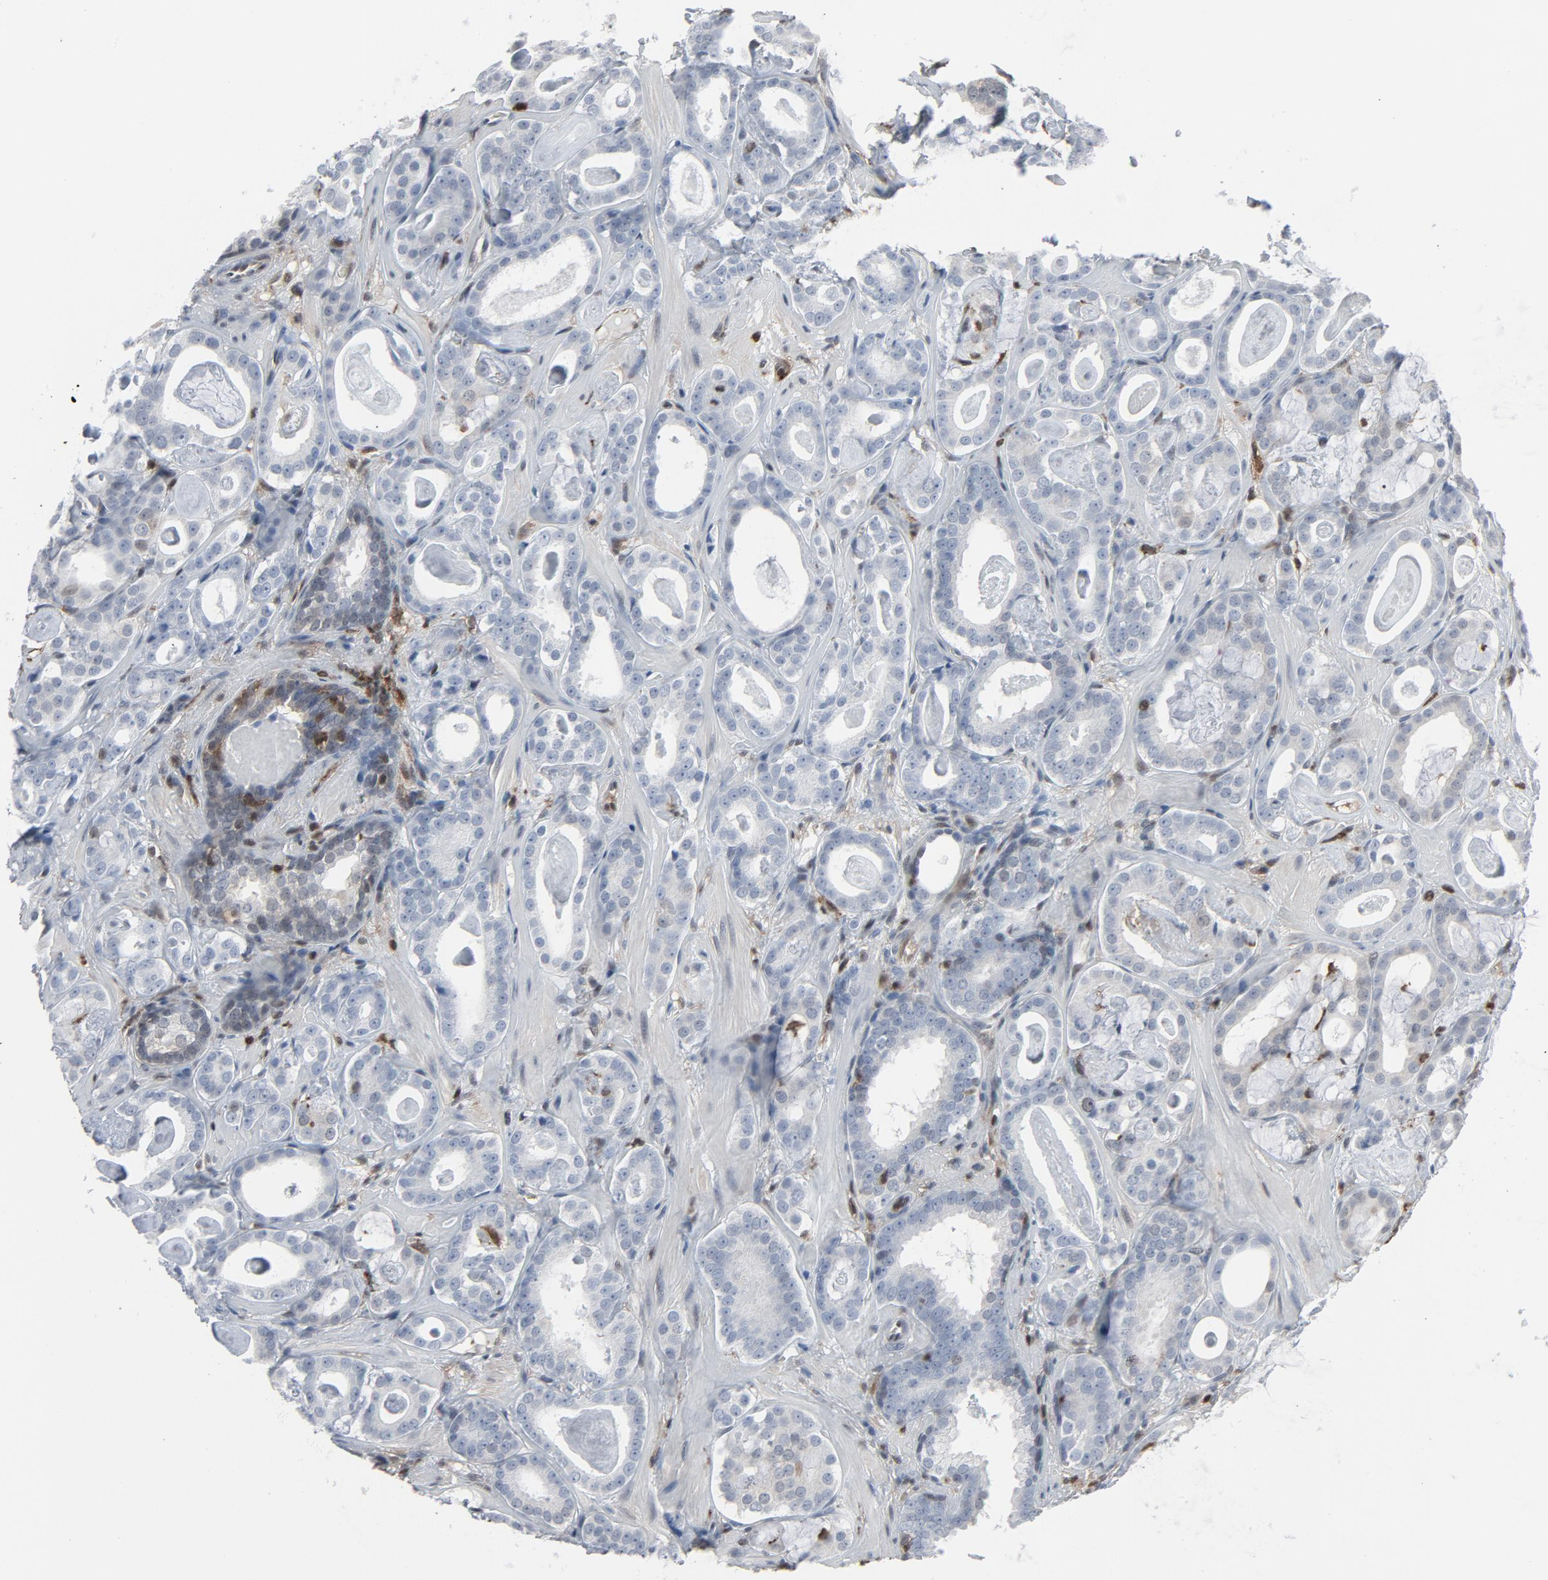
{"staining": {"intensity": "negative", "quantity": "none", "location": "none"}, "tissue": "prostate cancer", "cell_type": "Tumor cells", "image_type": "cancer", "snomed": [{"axis": "morphology", "description": "Adenocarcinoma, Low grade"}, {"axis": "topography", "description": "Prostate"}], "caption": "DAB (3,3'-diaminobenzidine) immunohistochemical staining of prostate cancer shows no significant positivity in tumor cells.", "gene": "STAT5A", "patient": {"sex": "male", "age": 57}}